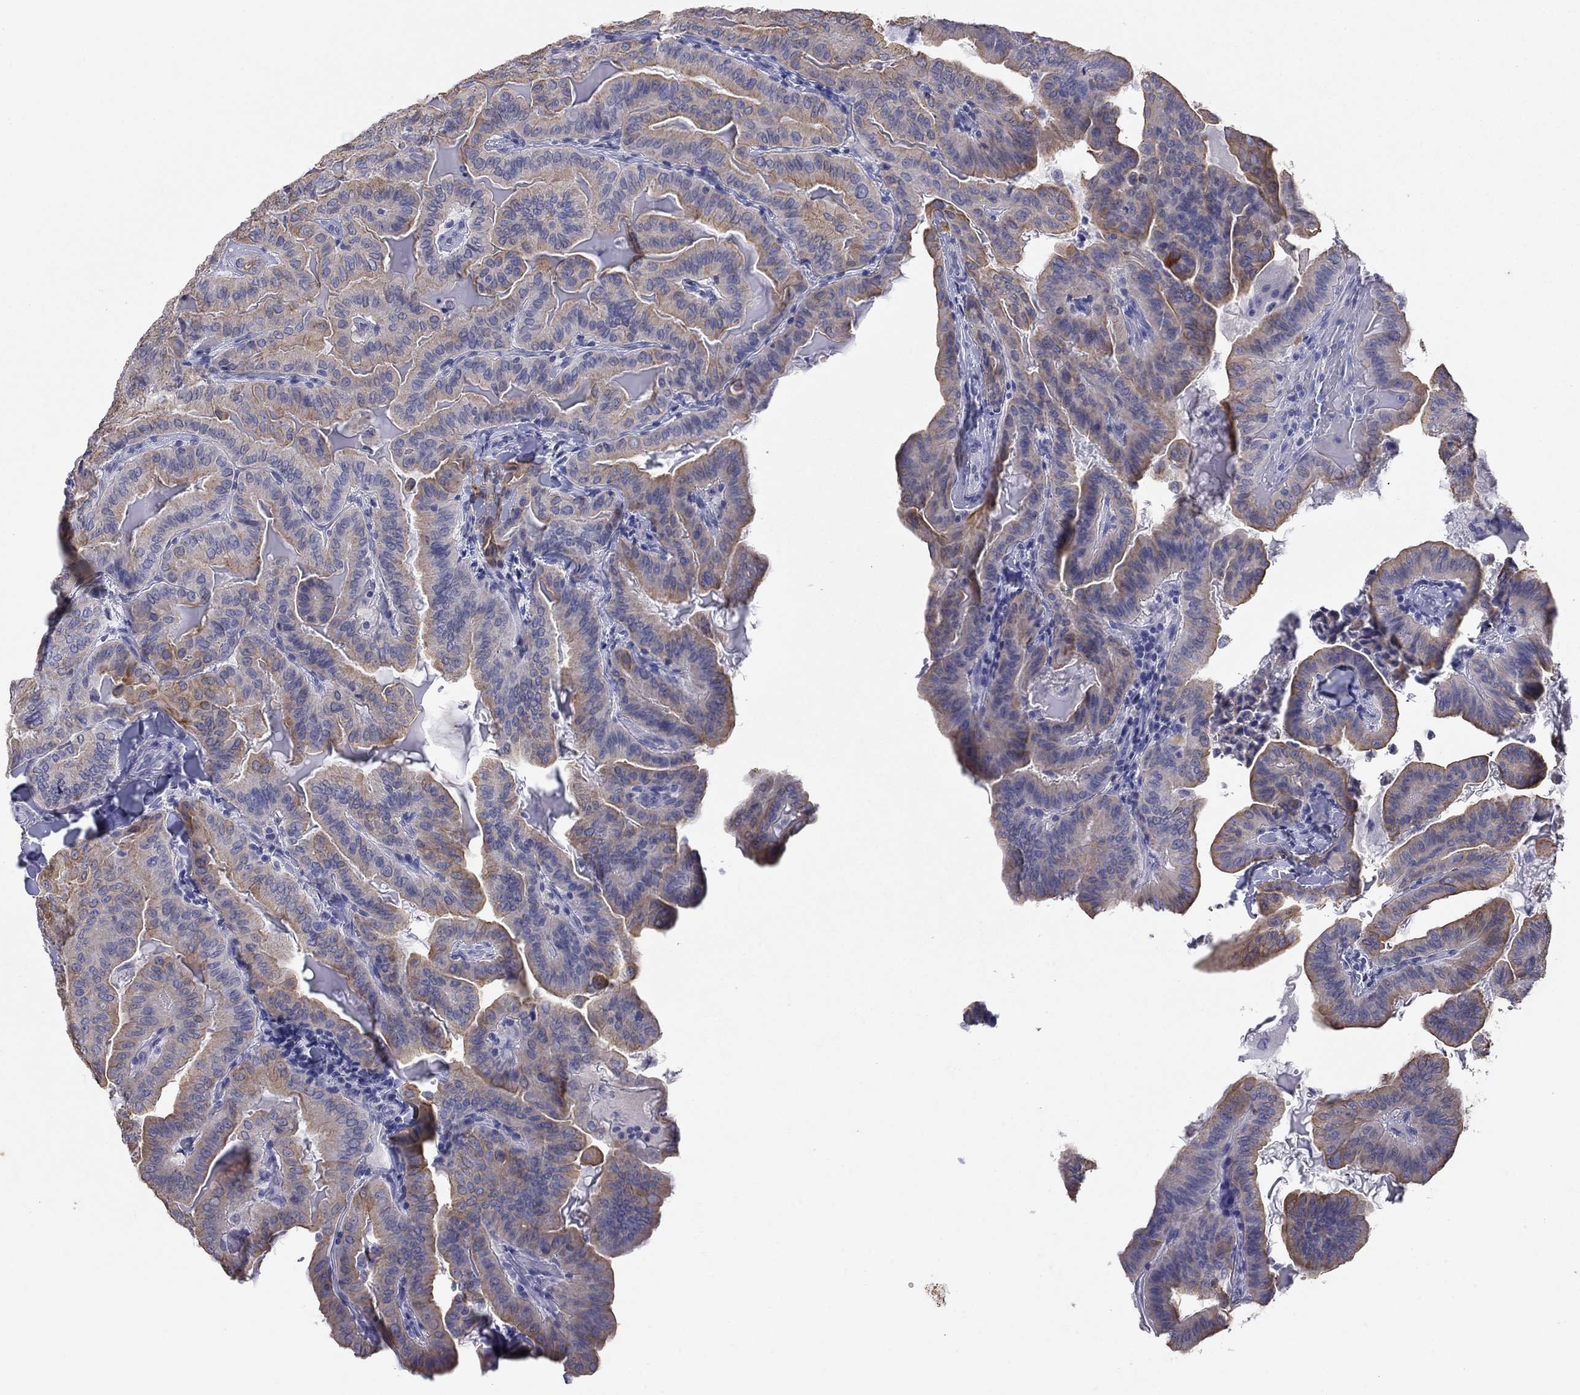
{"staining": {"intensity": "moderate", "quantity": ">75%", "location": "cytoplasmic/membranous"}, "tissue": "thyroid cancer", "cell_type": "Tumor cells", "image_type": "cancer", "snomed": [{"axis": "morphology", "description": "Papillary adenocarcinoma, NOS"}, {"axis": "topography", "description": "Thyroid gland"}], "caption": "Immunohistochemical staining of thyroid cancer exhibits medium levels of moderate cytoplasmic/membranous protein positivity in about >75% of tumor cells.", "gene": "KRT75", "patient": {"sex": "female", "age": 68}}